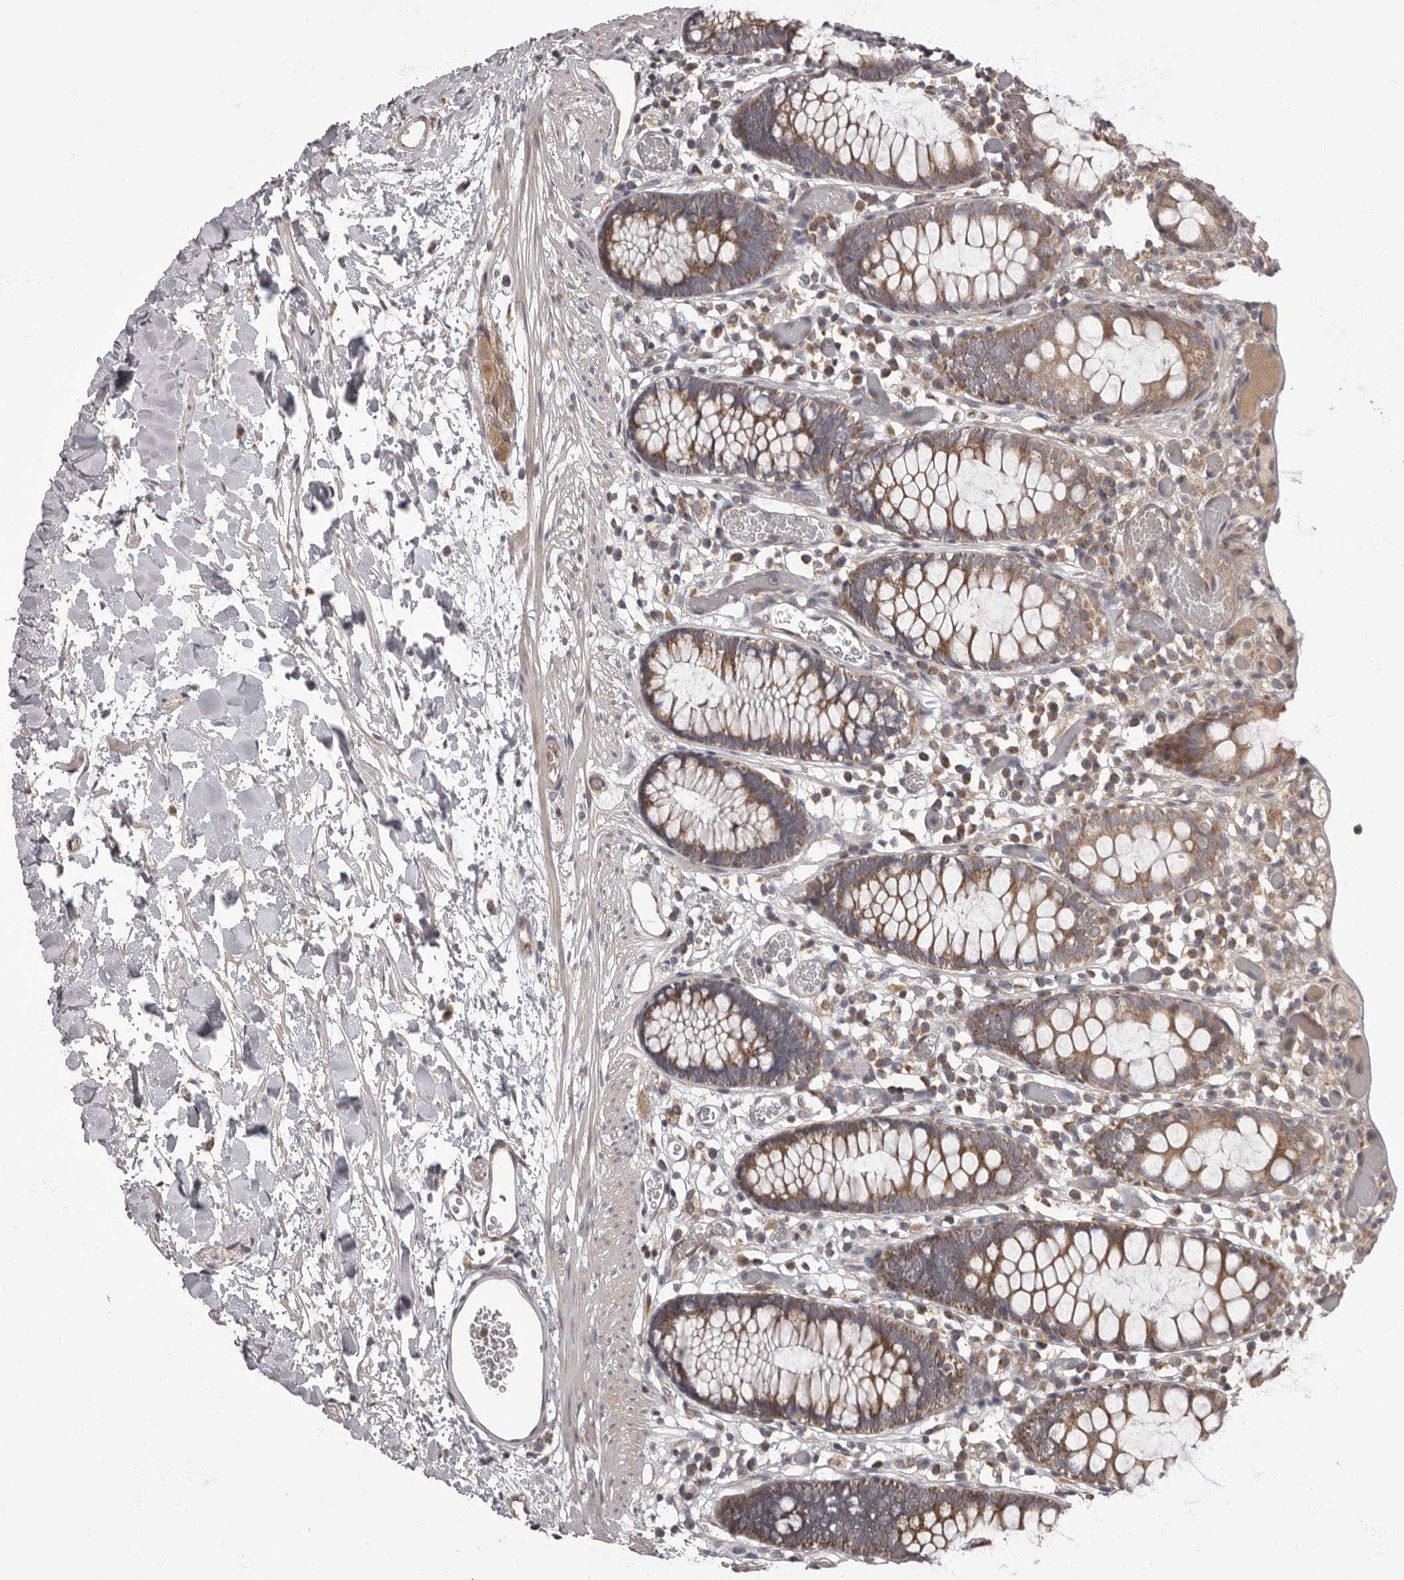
{"staining": {"intensity": "moderate", "quantity": ">75%", "location": "cytoplasmic/membranous"}, "tissue": "colon", "cell_type": "Endothelial cells", "image_type": "normal", "snomed": [{"axis": "morphology", "description": "Normal tissue, NOS"}, {"axis": "topography", "description": "Colon"}], "caption": "This is a micrograph of immunohistochemistry staining of unremarkable colon, which shows moderate staining in the cytoplasmic/membranous of endothelial cells.", "gene": "ADCY2", "patient": {"sex": "male", "age": 14}}